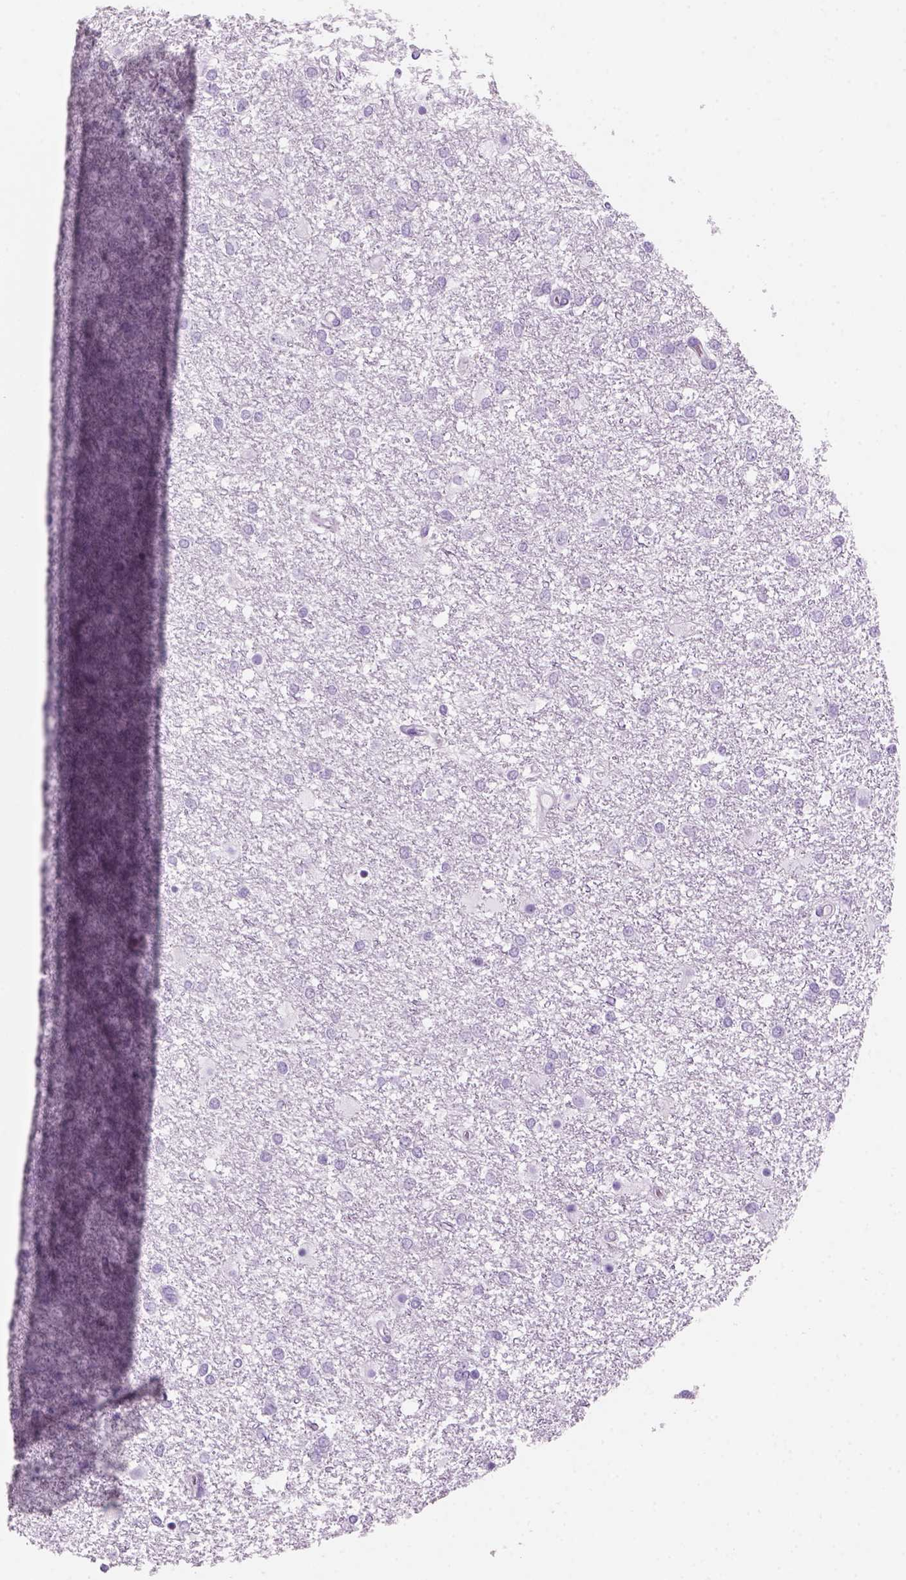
{"staining": {"intensity": "negative", "quantity": "none", "location": "none"}, "tissue": "glioma", "cell_type": "Tumor cells", "image_type": "cancer", "snomed": [{"axis": "morphology", "description": "Glioma, malignant, High grade"}, {"axis": "topography", "description": "Brain"}], "caption": "High magnification brightfield microscopy of malignant glioma (high-grade) stained with DAB (brown) and counterstained with hematoxylin (blue): tumor cells show no significant staining.", "gene": "KRTAP11-1", "patient": {"sex": "female", "age": 61}}